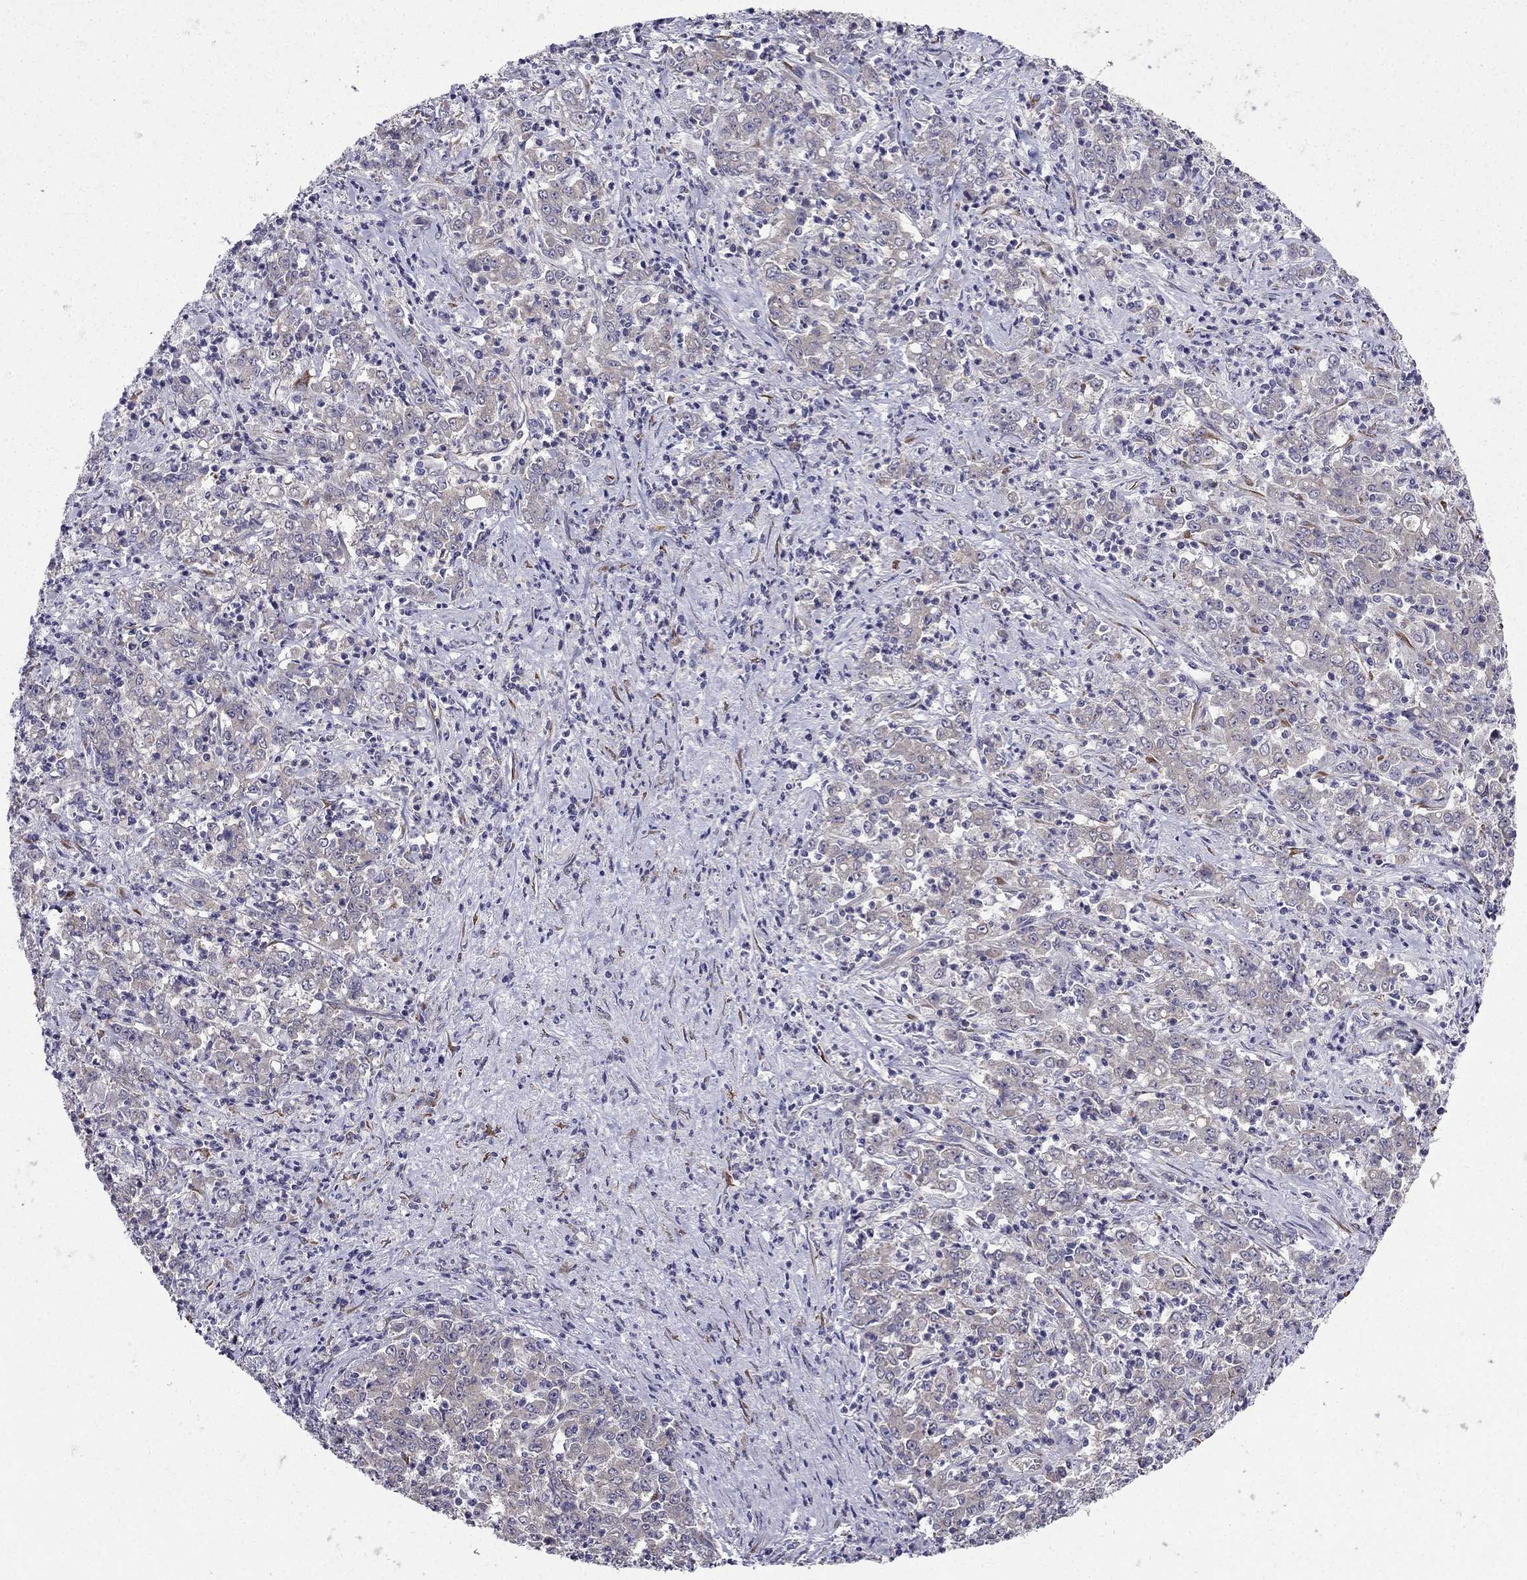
{"staining": {"intensity": "negative", "quantity": "none", "location": "none"}, "tissue": "stomach cancer", "cell_type": "Tumor cells", "image_type": "cancer", "snomed": [{"axis": "morphology", "description": "Adenocarcinoma, NOS"}, {"axis": "topography", "description": "Stomach, lower"}], "caption": "This is a micrograph of immunohistochemistry (IHC) staining of stomach cancer (adenocarcinoma), which shows no positivity in tumor cells.", "gene": "ARHGEF28", "patient": {"sex": "female", "age": 71}}